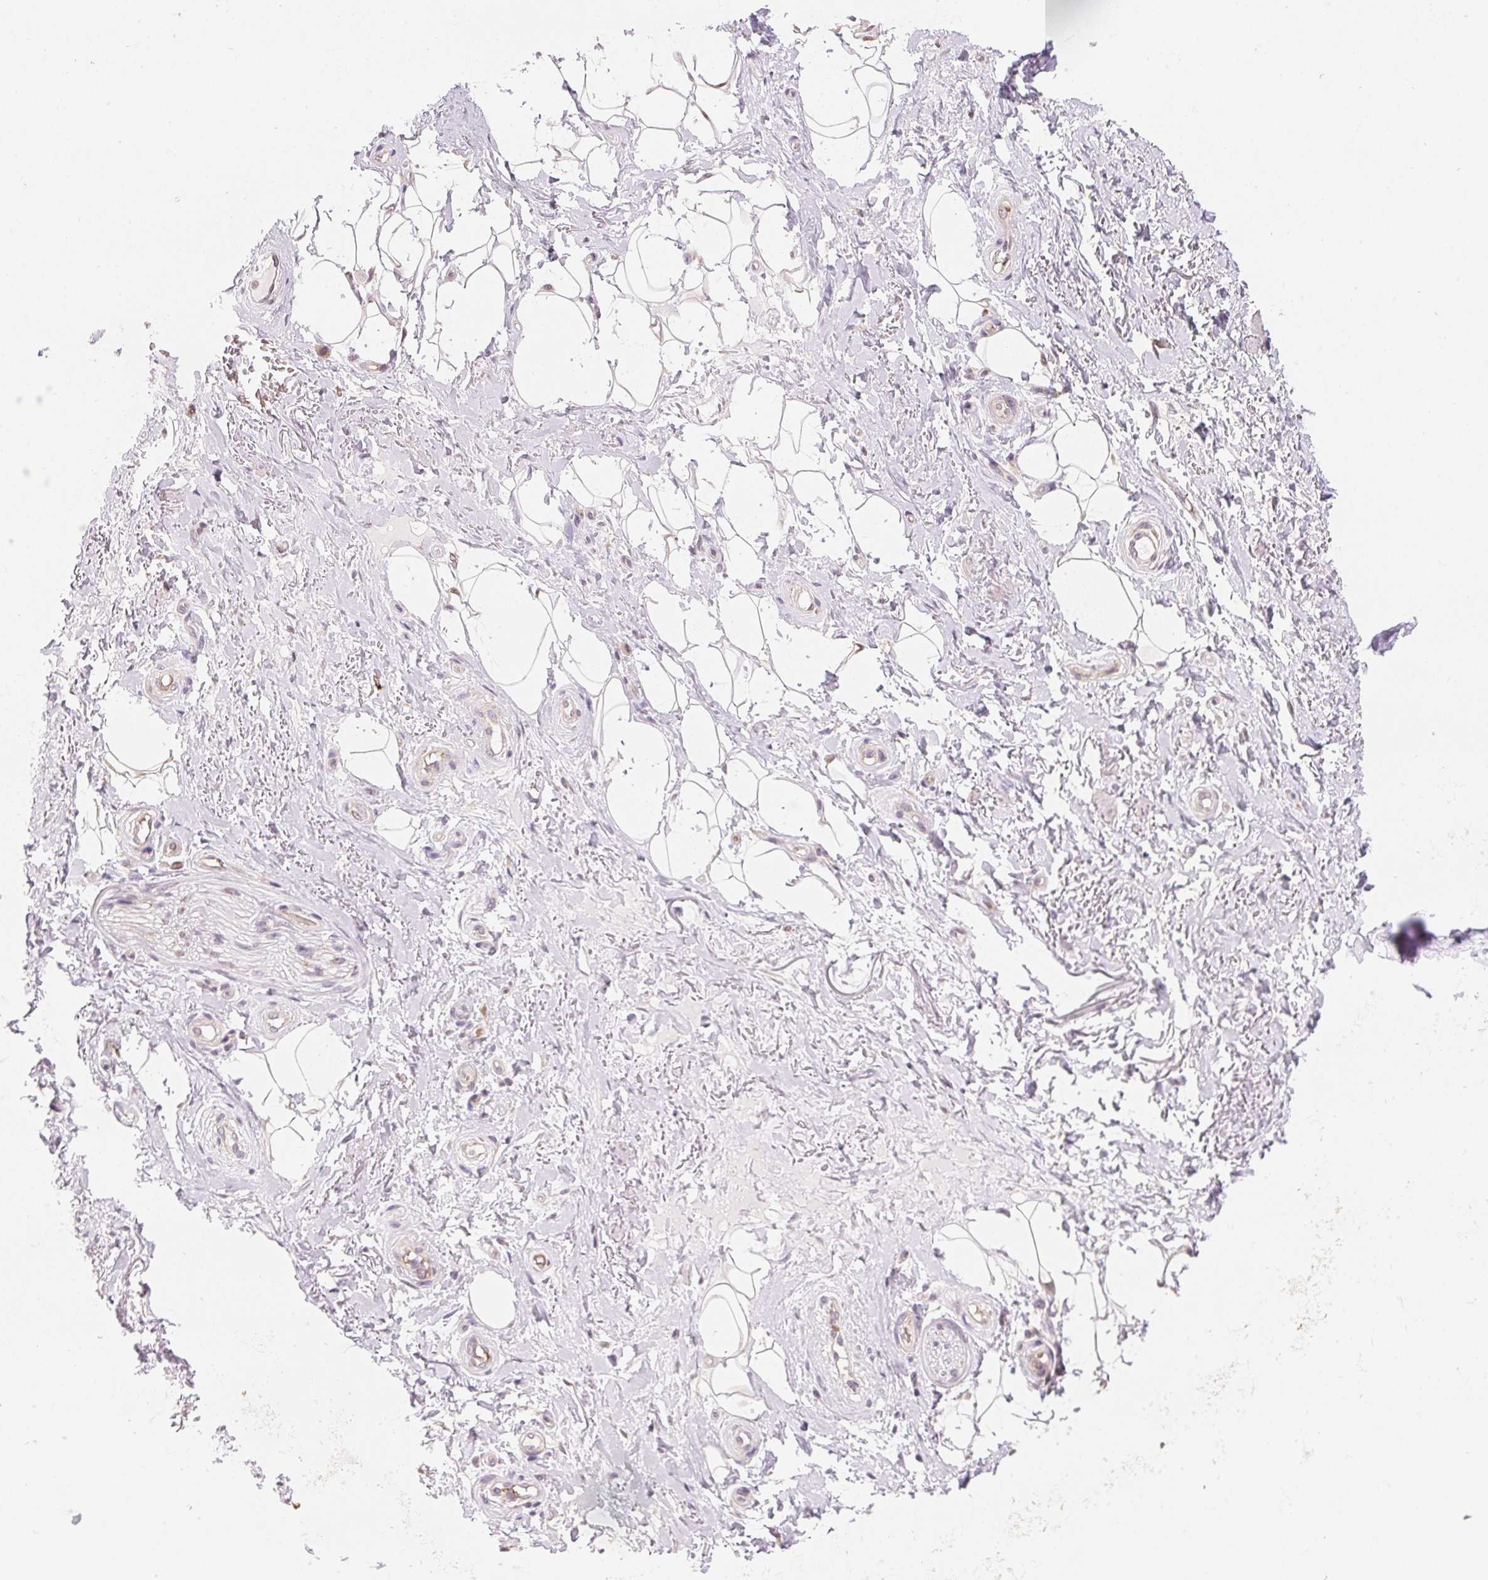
{"staining": {"intensity": "negative", "quantity": "none", "location": "none"}, "tissue": "adipose tissue", "cell_type": "Adipocytes", "image_type": "normal", "snomed": [{"axis": "morphology", "description": "Normal tissue, NOS"}, {"axis": "topography", "description": "Anal"}, {"axis": "topography", "description": "Peripheral nerve tissue"}], "caption": "IHC image of normal adipose tissue stained for a protein (brown), which displays no expression in adipocytes.", "gene": "METTL13", "patient": {"sex": "male", "age": 53}}